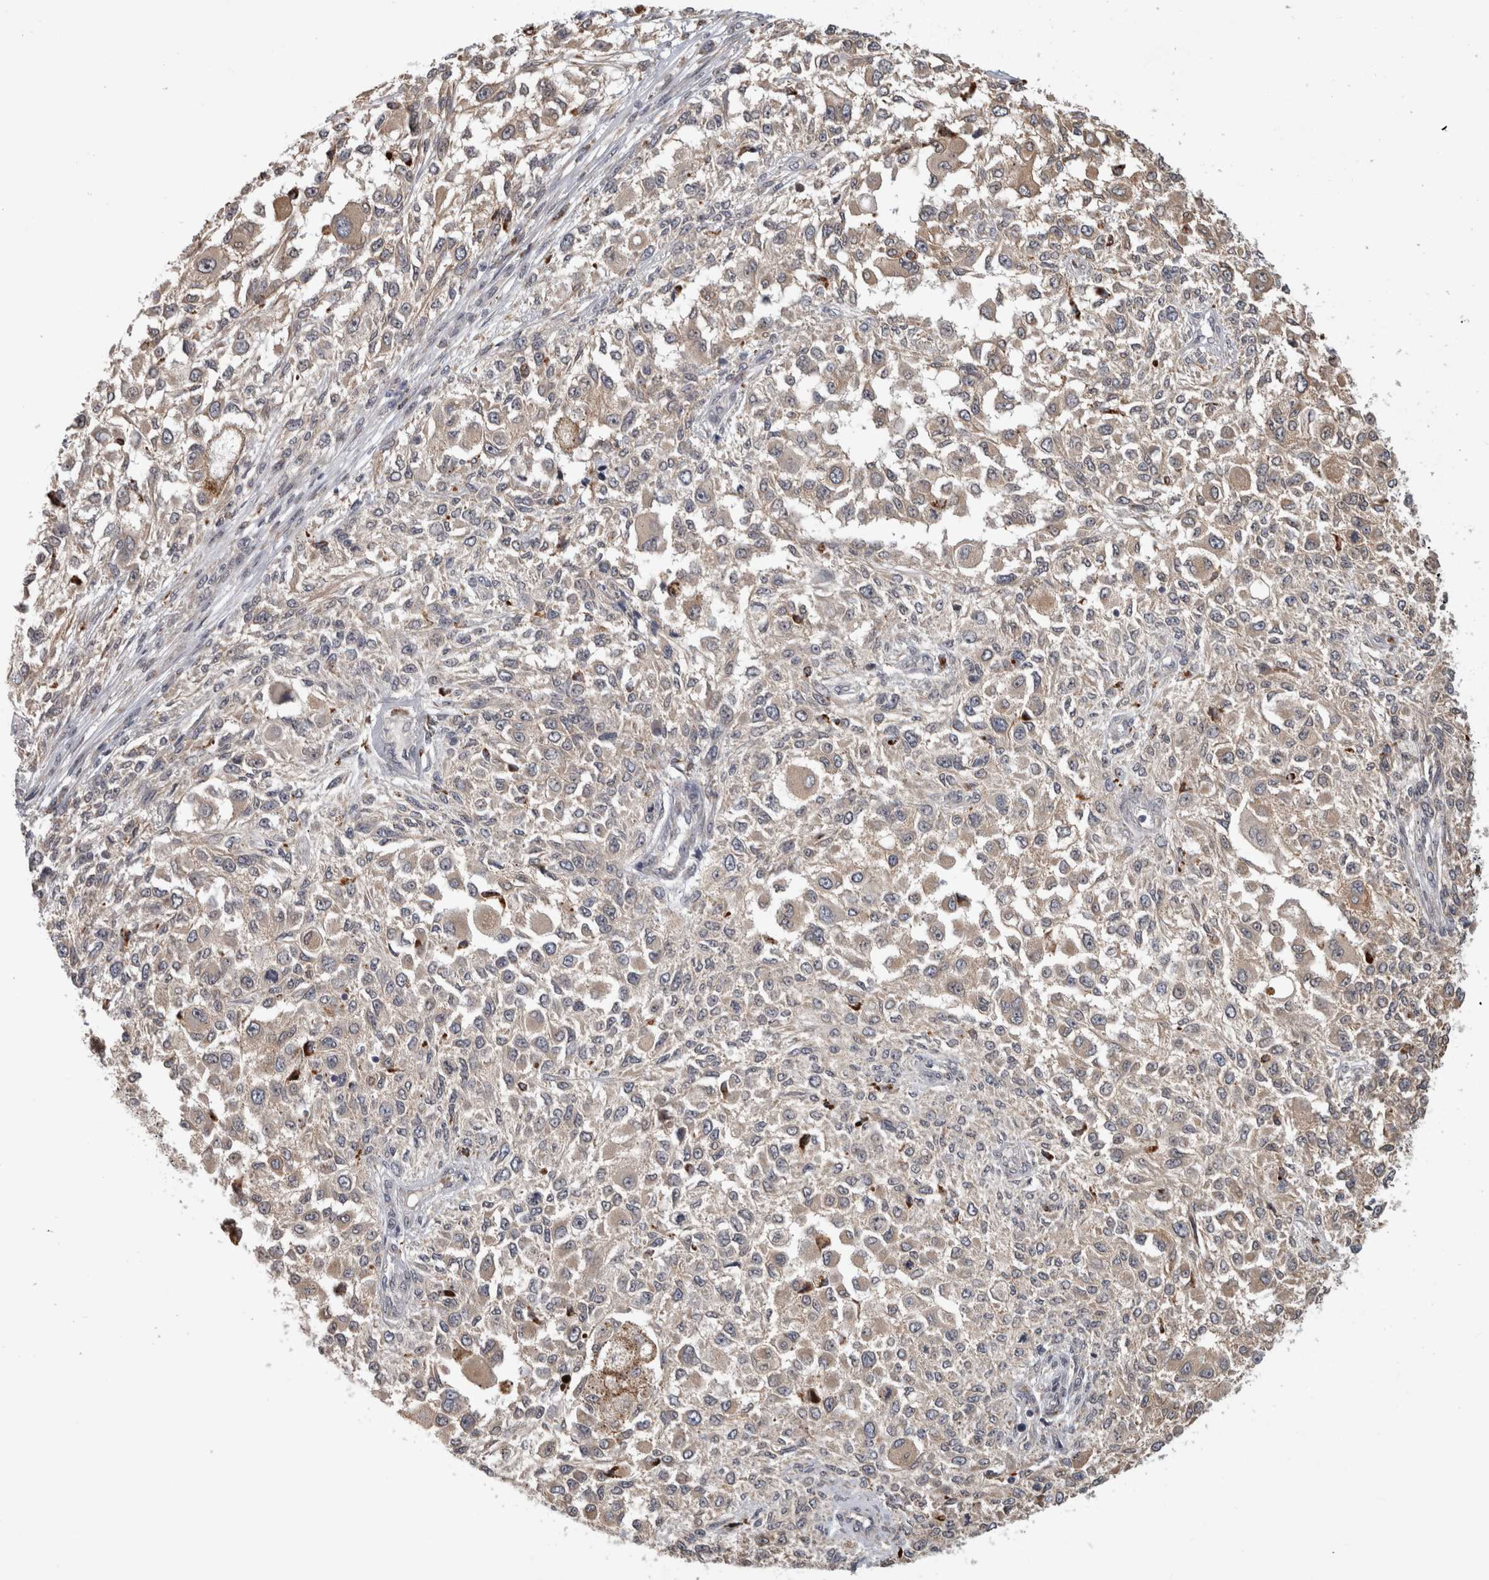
{"staining": {"intensity": "weak", "quantity": "25%-75%", "location": "cytoplasmic/membranous"}, "tissue": "melanoma", "cell_type": "Tumor cells", "image_type": "cancer", "snomed": [{"axis": "morphology", "description": "Necrosis, NOS"}, {"axis": "morphology", "description": "Malignant melanoma, NOS"}, {"axis": "topography", "description": "Skin"}], "caption": "This histopathology image shows melanoma stained with immunohistochemistry to label a protein in brown. The cytoplasmic/membranous of tumor cells show weak positivity for the protein. Nuclei are counter-stained blue.", "gene": "NAB2", "patient": {"sex": "female", "age": 87}}